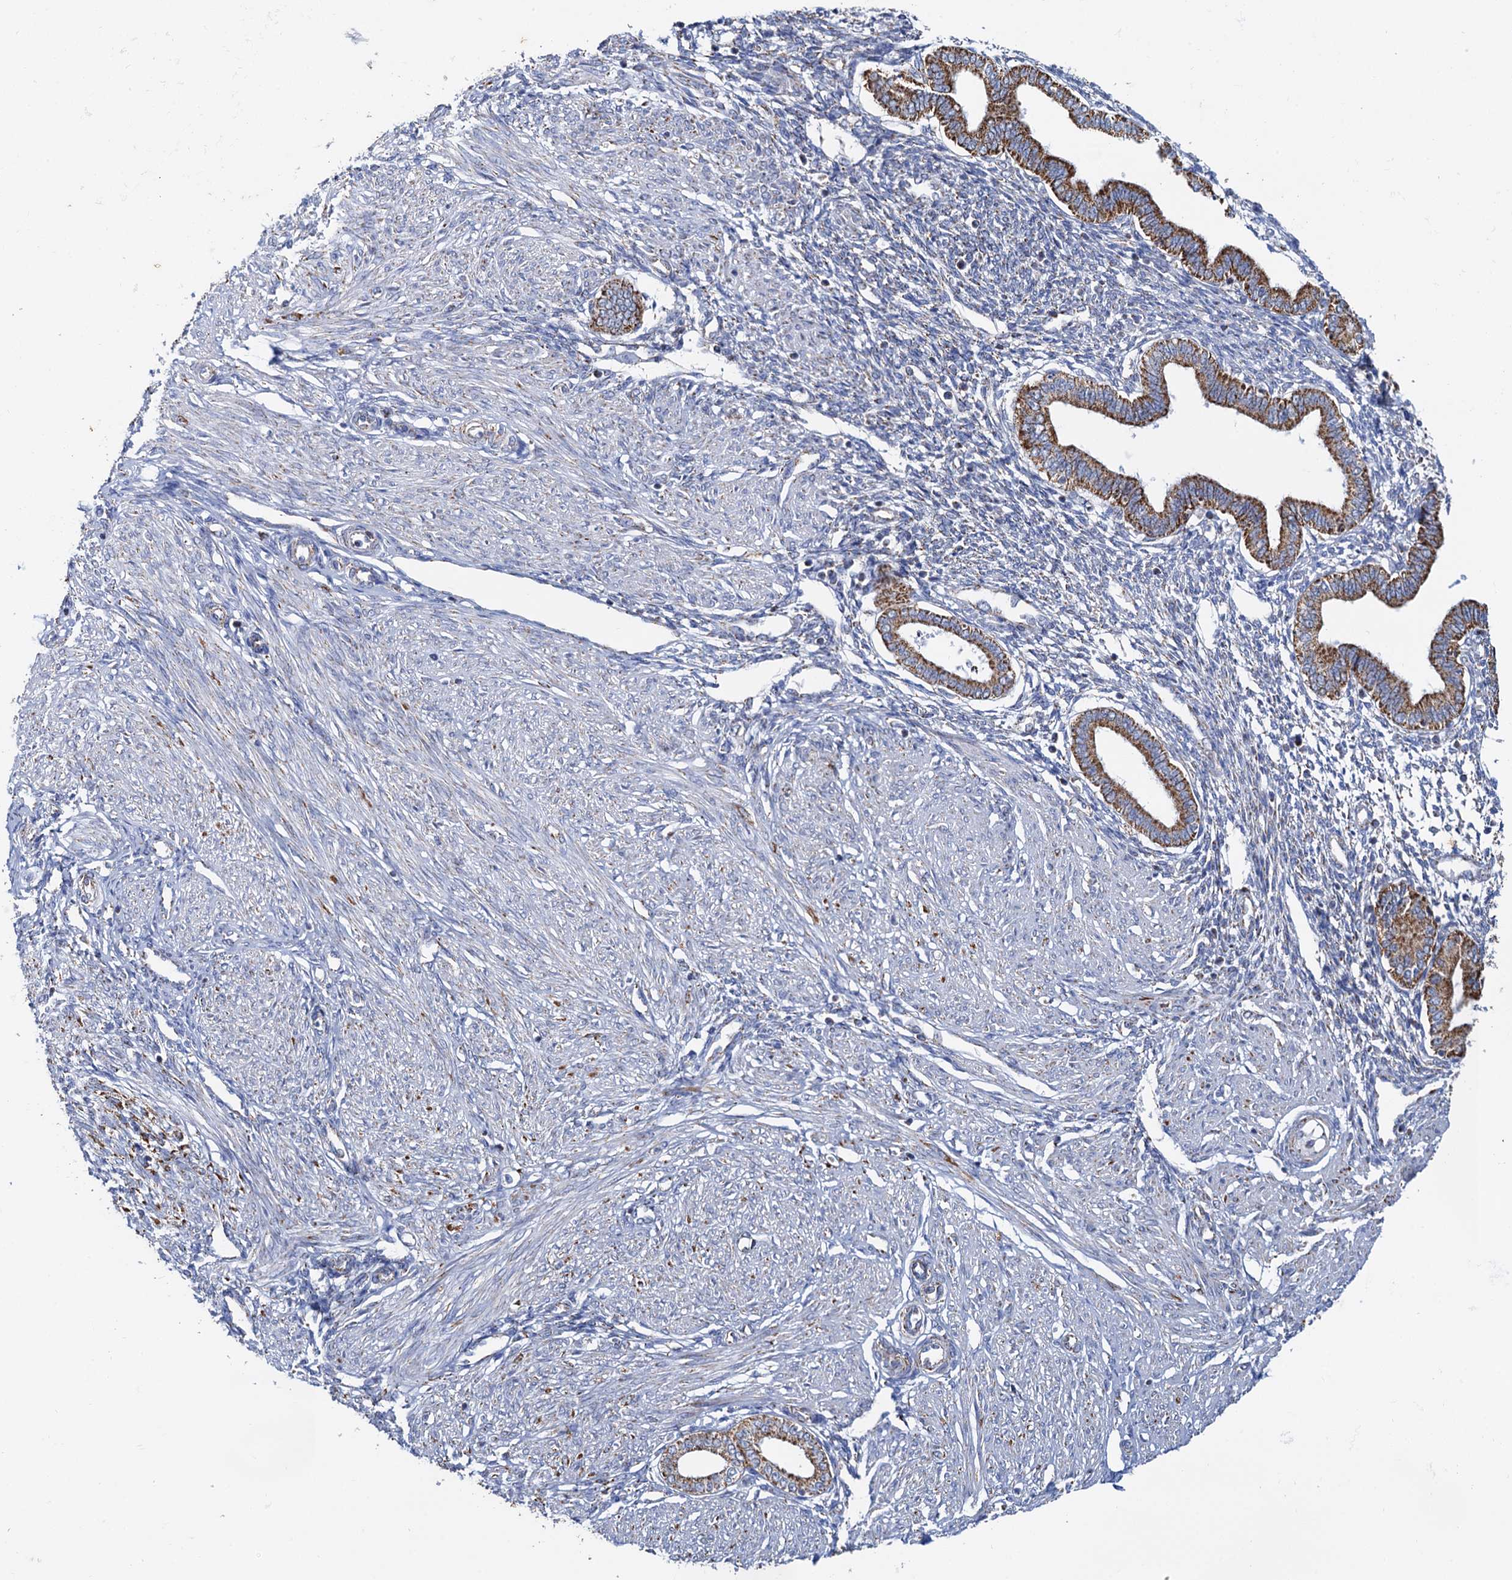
{"staining": {"intensity": "negative", "quantity": "none", "location": "none"}, "tissue": "endometrium", "cell_type": "Cells in endometrial stroma", "image_type": "normal", "snomed": [{"axis": "morphology", "description": "Normal tissue, NOS"}, {"axis": "topography", "description": "Endometrium"}], "caption": "There is no significant staining in cells in endometrial stroma of endometrium. Nuclei are stained in blue.", "gene": "C2CD3", "patient": {"sex": "female", "age": 53}}